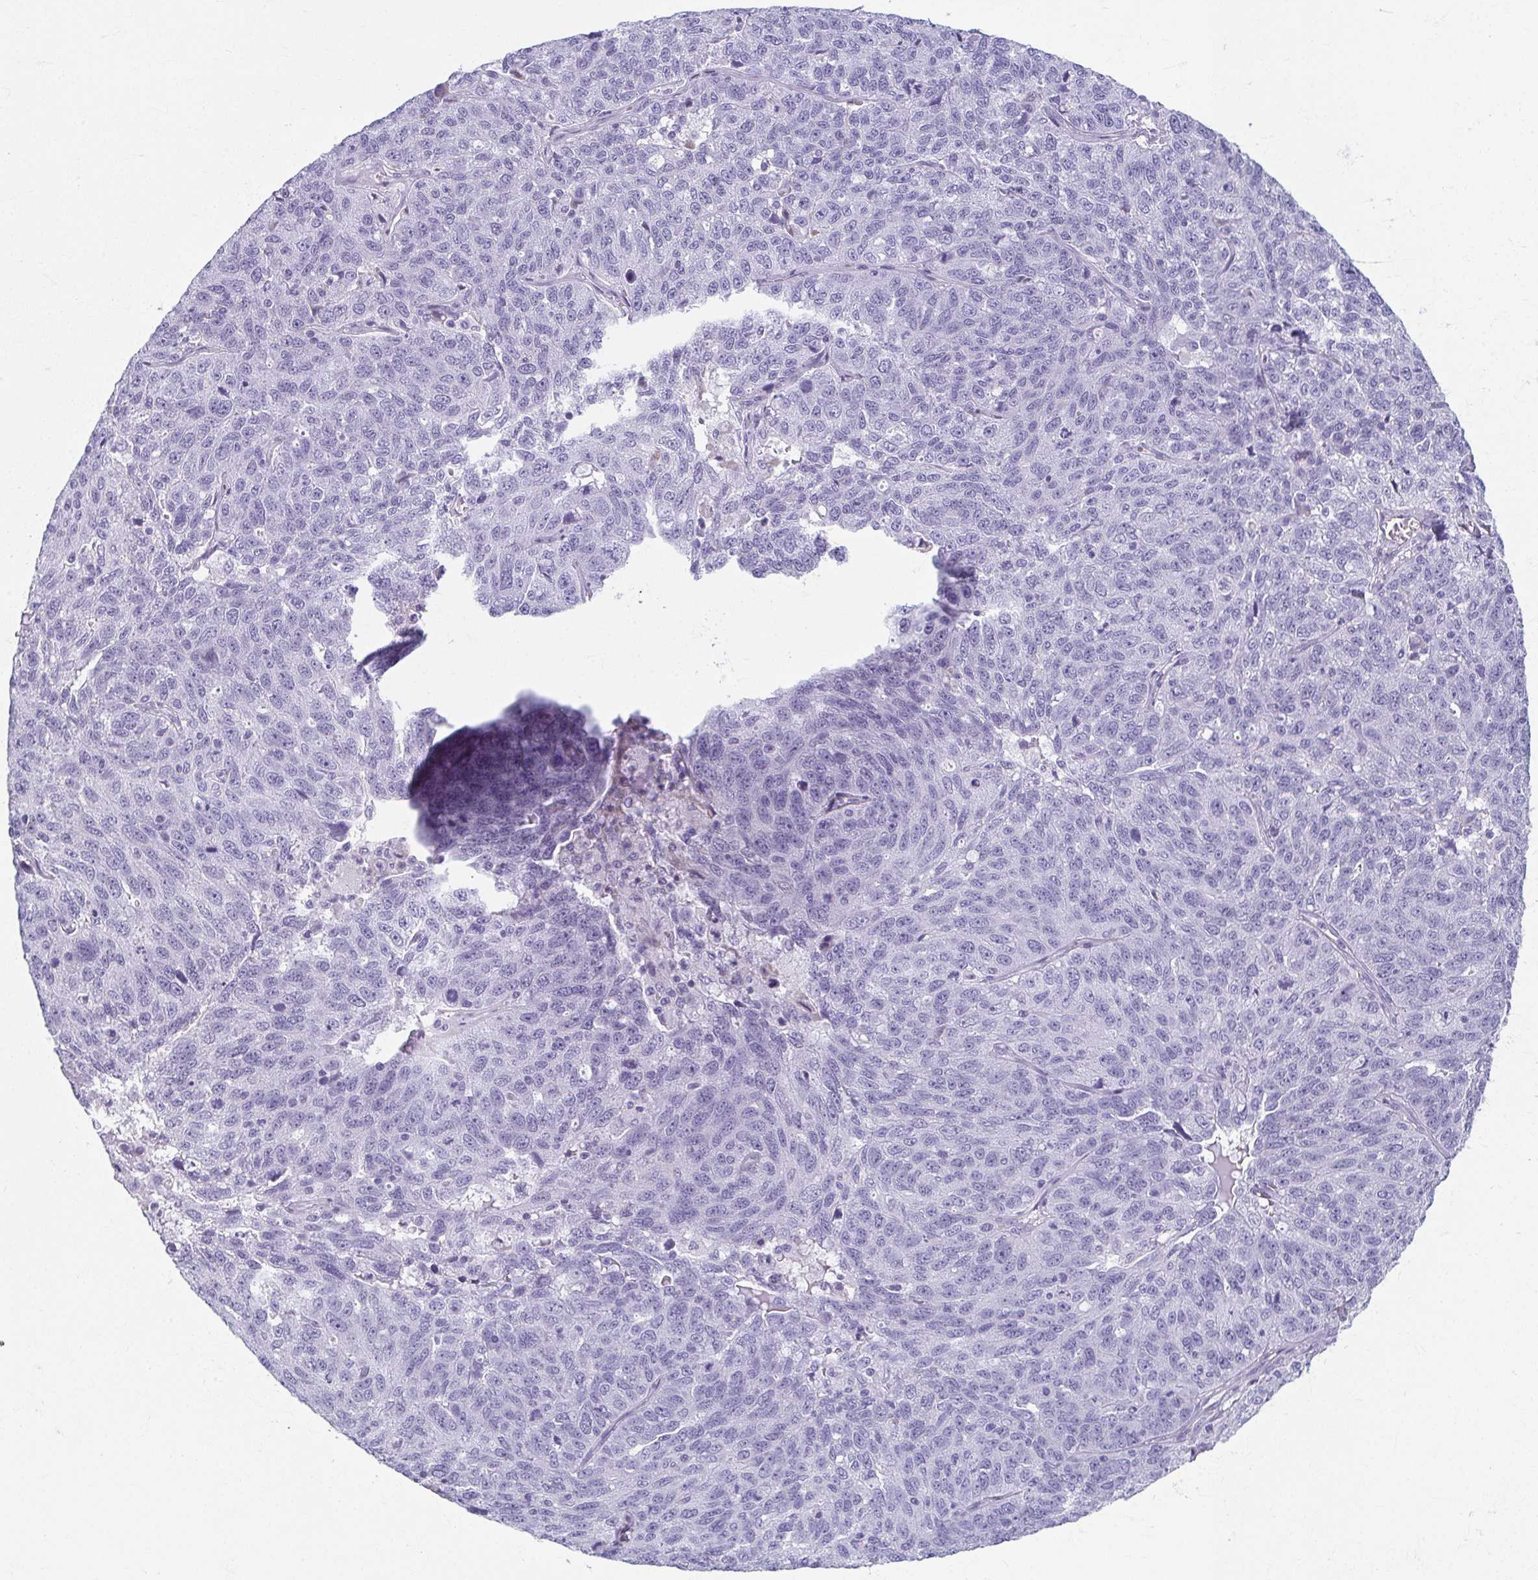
{"staining": {"intensity": "negative", "quantity": "none", "location": "none"}, "tissue": "ovarian cancer", "cell_type": "Tumor cells", "image_type": "cancer", "snomed": [{"axis": "morphology", "description": "Cystadenocarcinoma, serous, NOS"}, {"axis": "topography", "description": "Ovary"}], "caption": "DAB immunohistochemical staining of human ovarian serous cystadenocarcinoma demonstrates no significant staining in tumor cells.", "gene": "MOBP", "patient": {"sex": "female", "age": 71}}